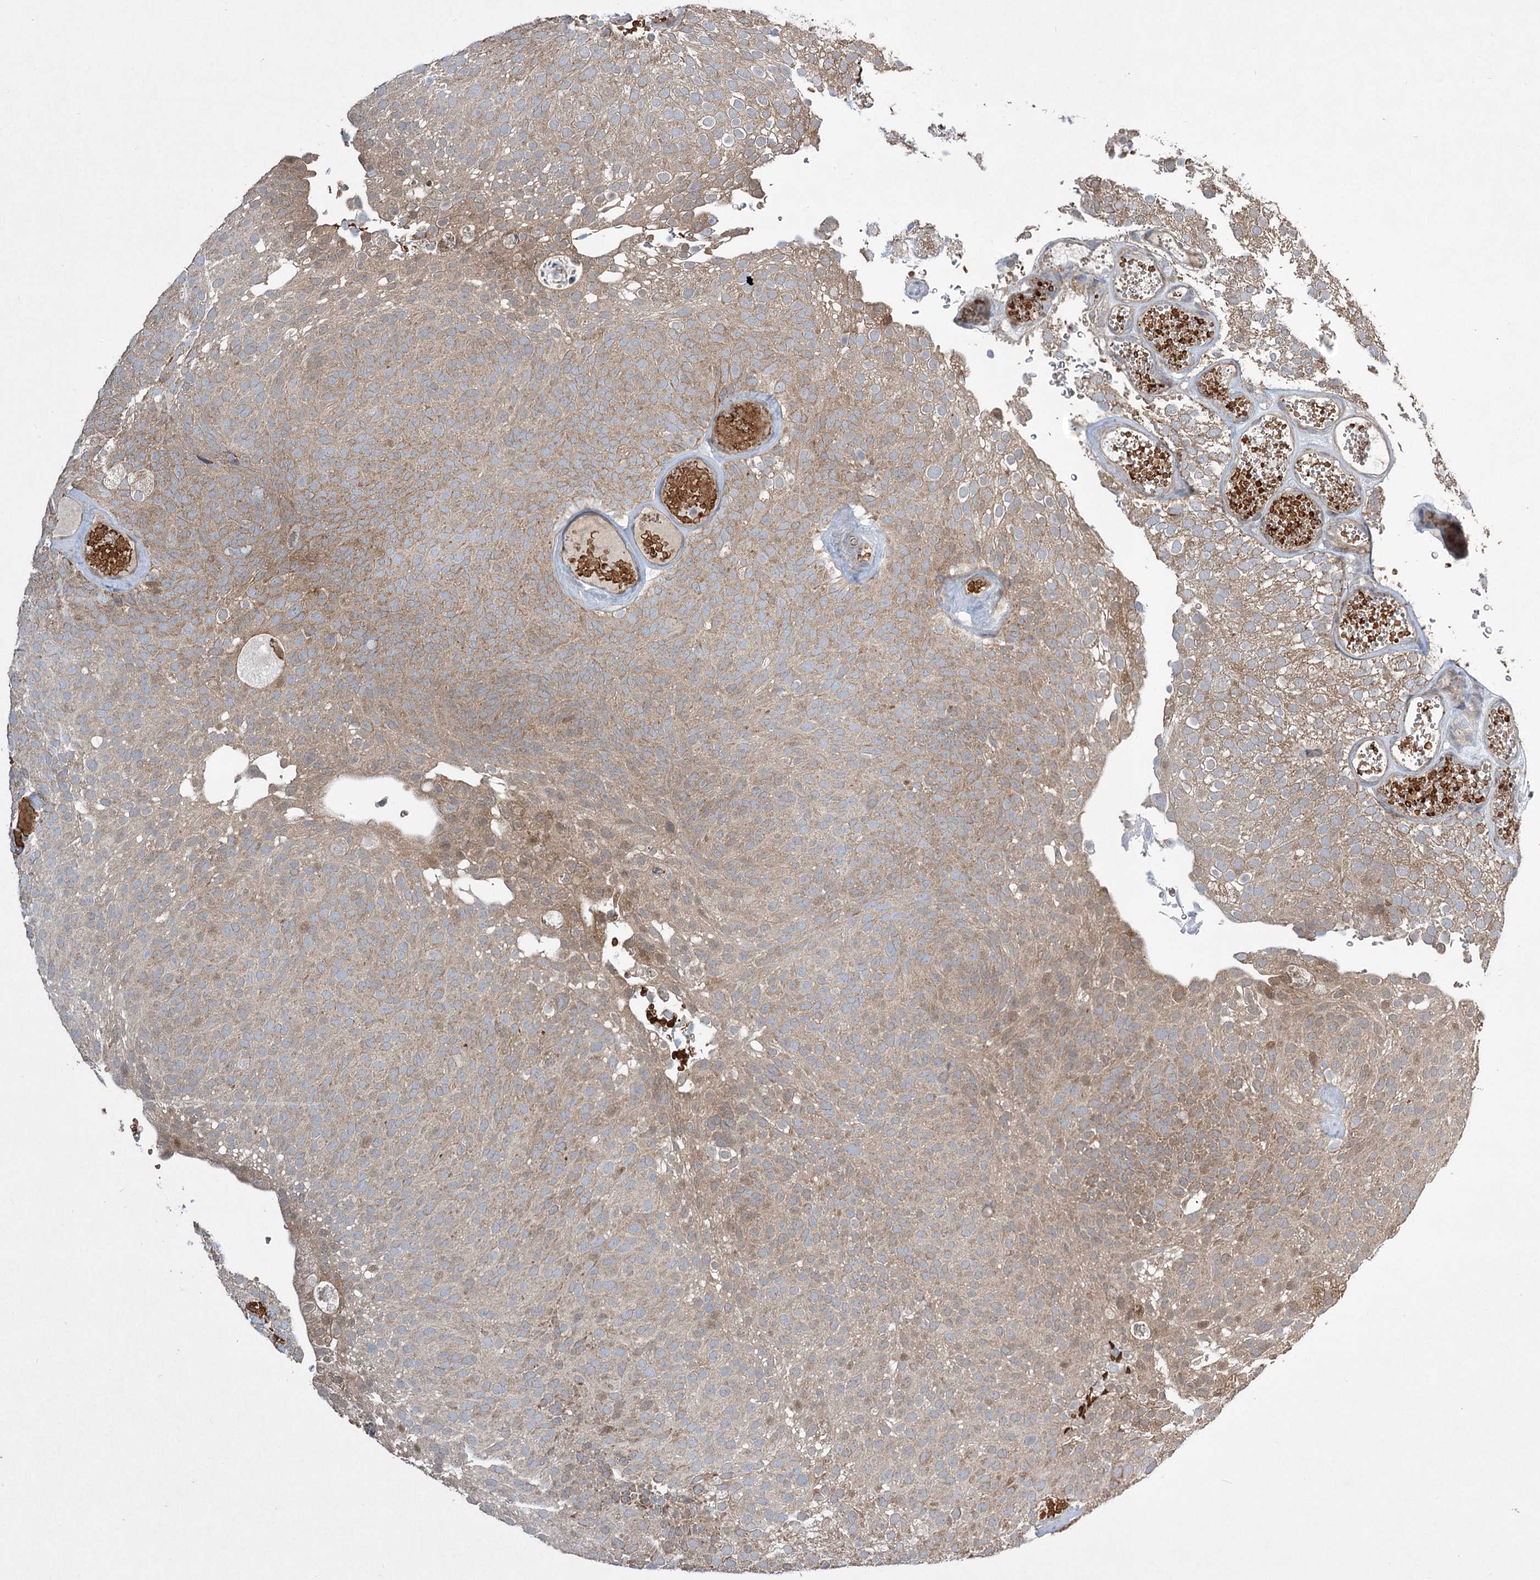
{"staining": {"intensity": "weak", "quantity": ">75%", "location": "cytoplasmic/membranous"}, "tissue": "urothelial cancer", "cell_type": "Tumor cells", "image_type": "cancer", "snomed": [{"axis": "morphology", "description": "Urothelial carcinoma, Low grade"}, {"axis": "topography", "description": "Urinary bladder"}], "caption": "Tumor cells reveal weak cytoplasmic/membranous expression in approximately >75% of cells in urothelial carcinoma (low-grade).", "gene": "SERINC5", "patient": {"sex": "male", "age": 78}}